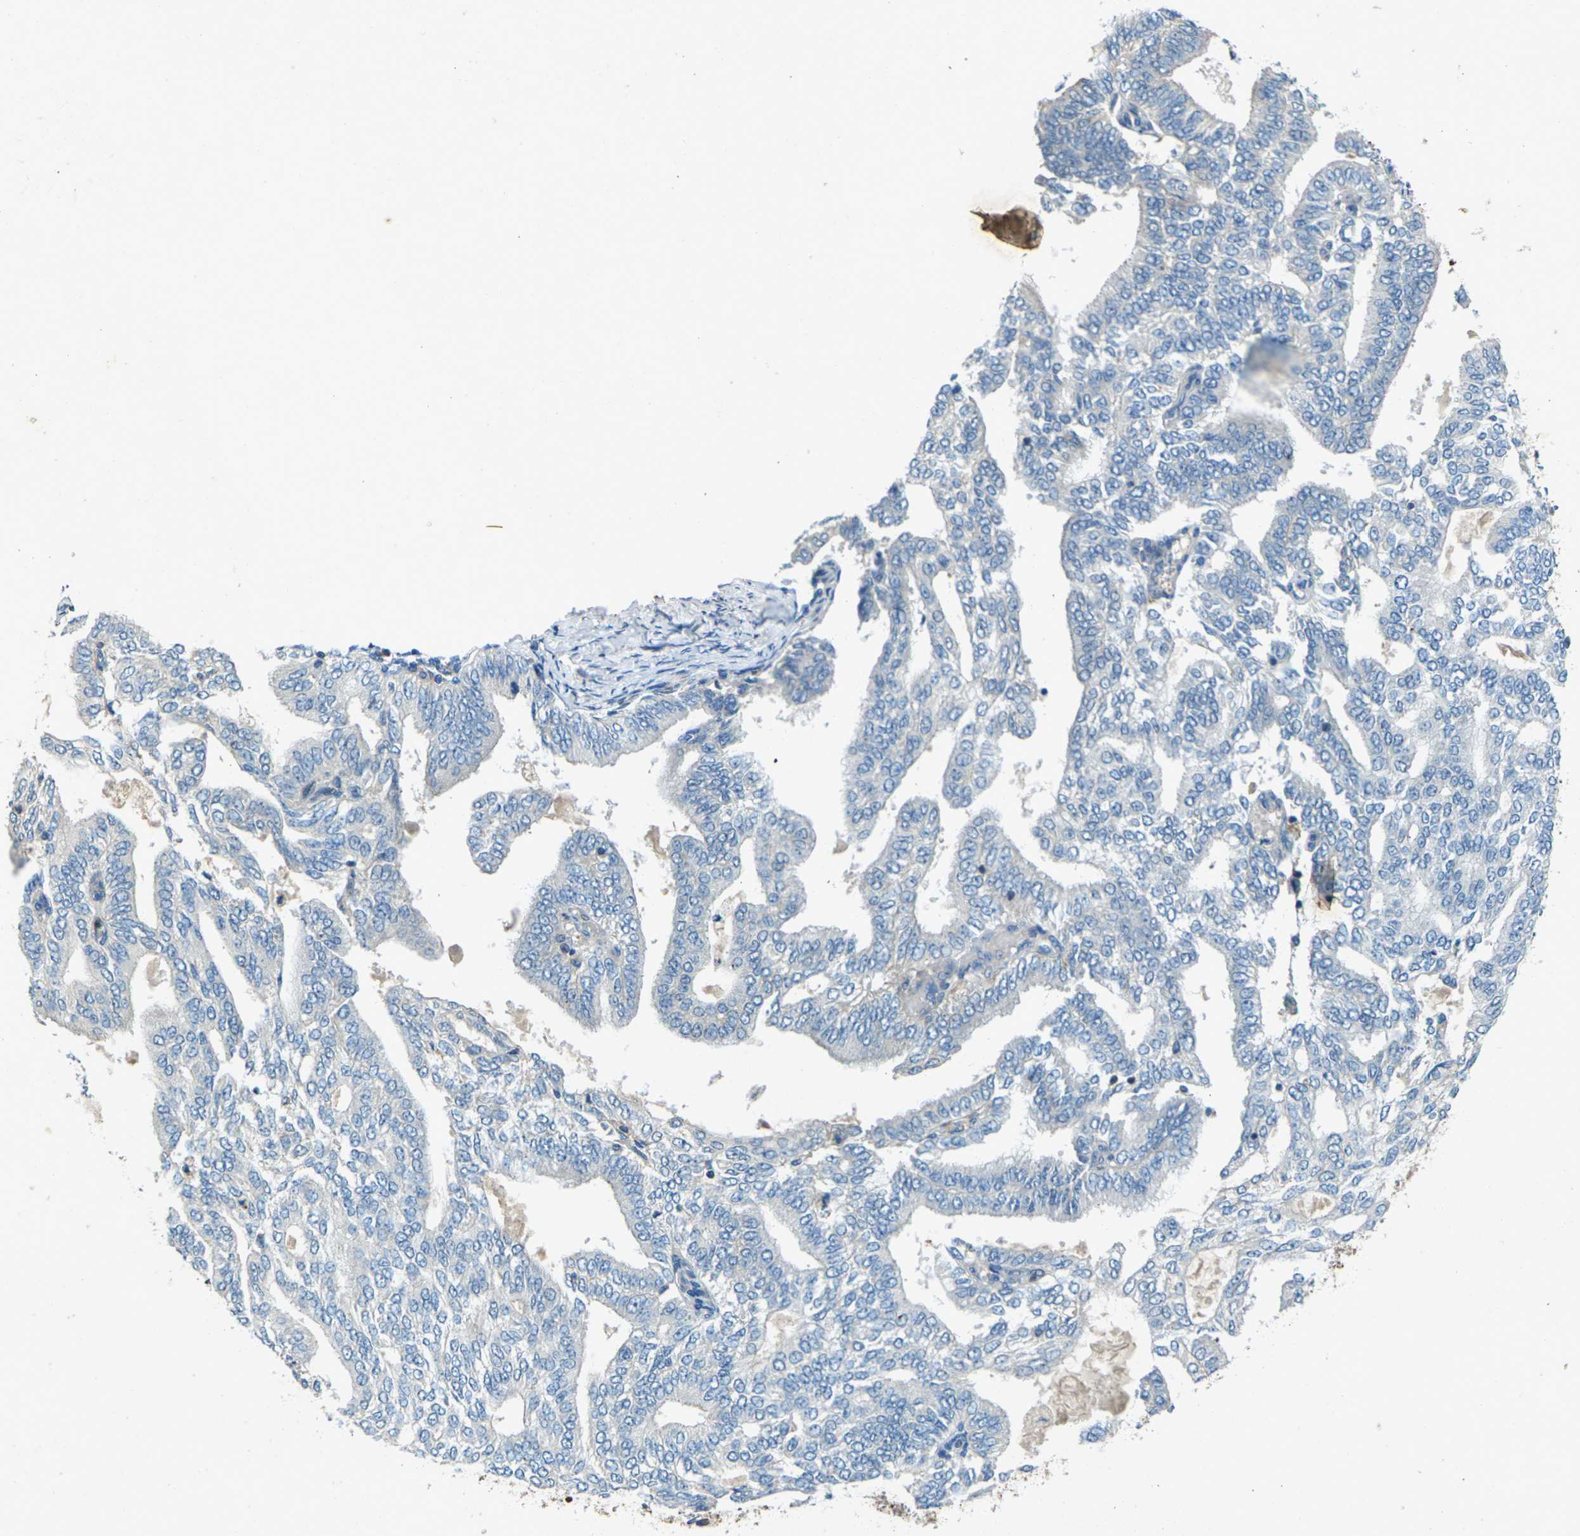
{"staining": {"intensity": "negative", "quantity": "none", "location": "none"}, "tissue": "endometrial cancer", "cell_type": "Tumor cells", "image_type": "cancer", "snomed": [{"axis": "morphology", "description": "Adenocarcinoma, NOS"}, {"axis": "topography", "description": "Endometrium"}], "caption": "Micrograph shows no protein expression in tumor cells of adenocarcinoma (endometrial) tissue.", "gene": "SIGLEC14", "patient": {"sex": "female", "age": 58}}